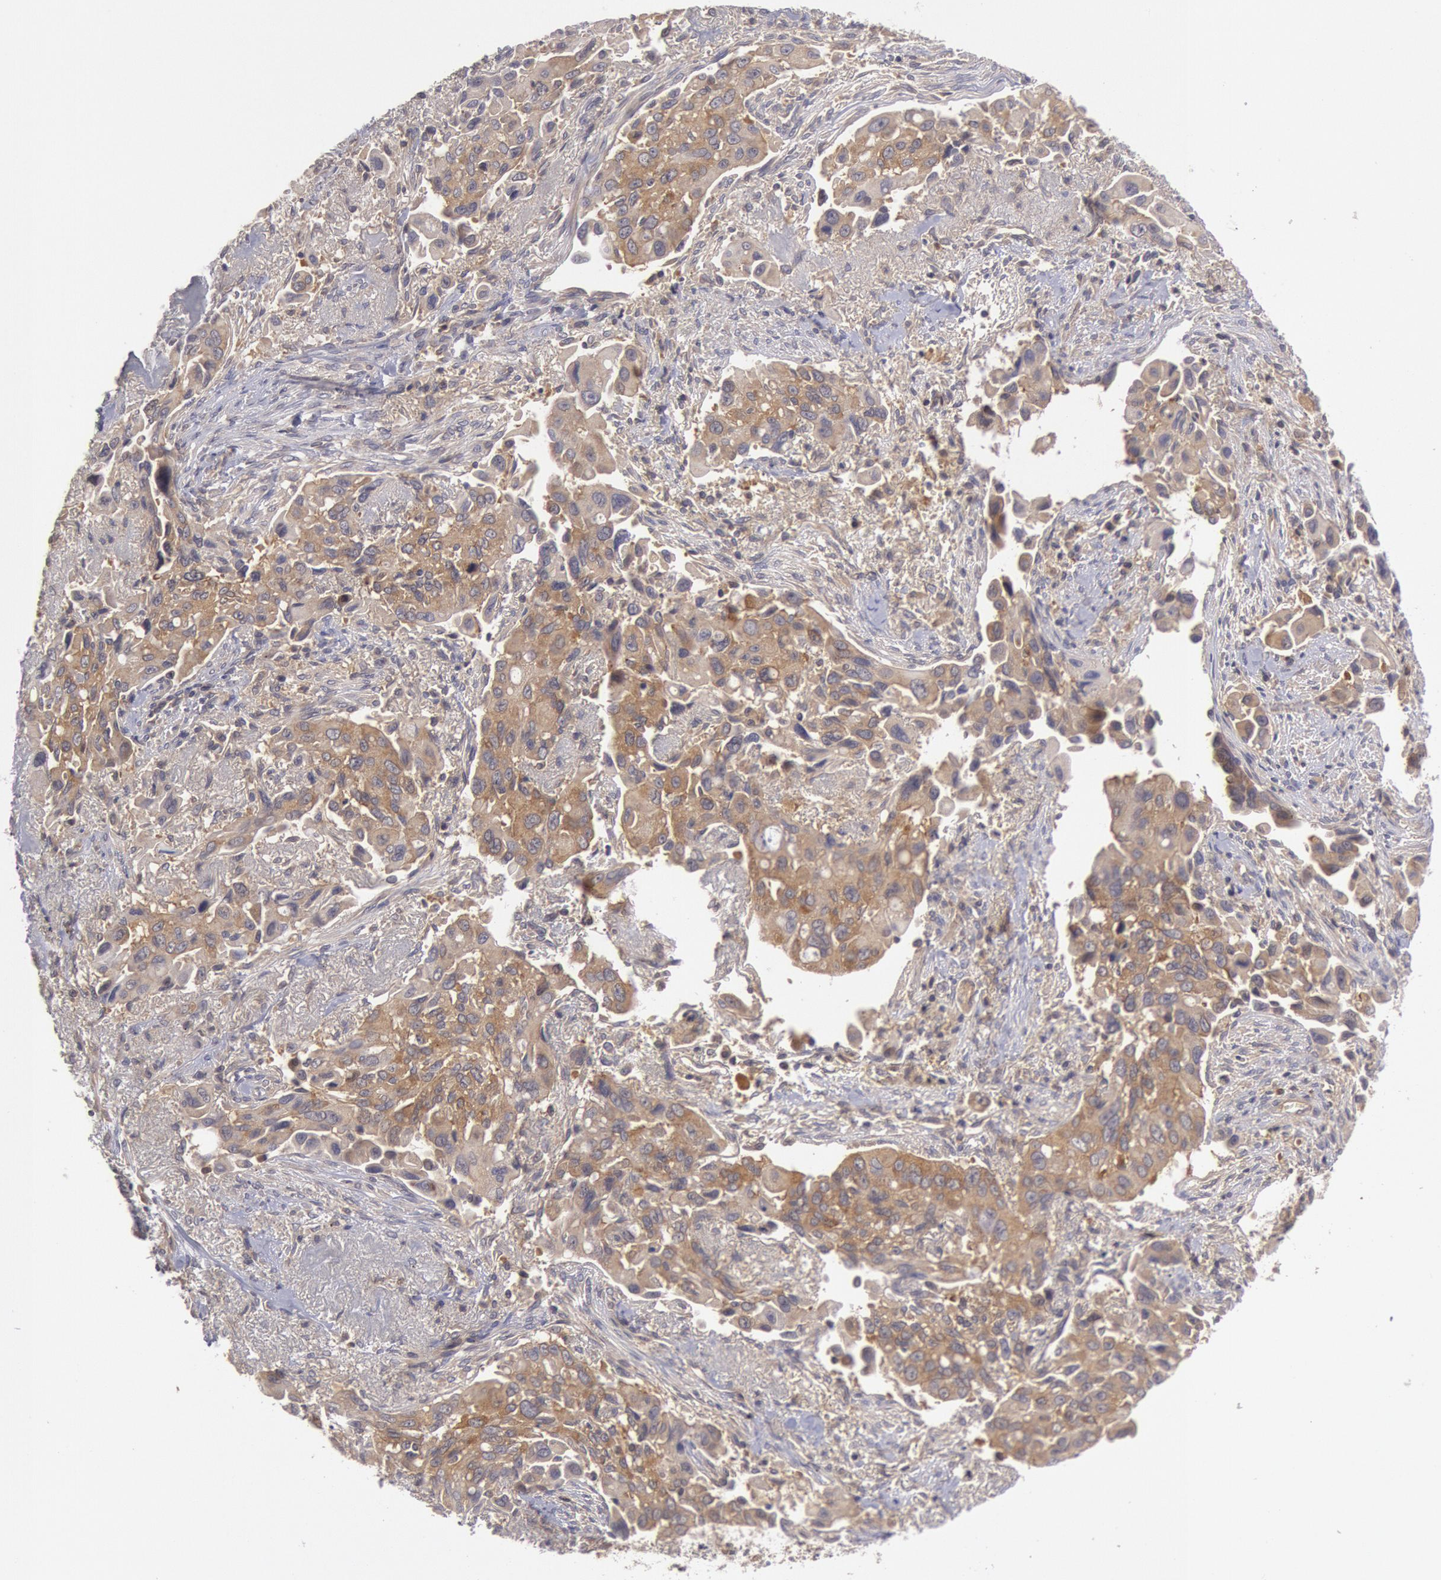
{"staining": {"intensity": "moderate", "quantity": "25%-75%", "location": "cytoplasmic/membranous"}, "tissue": "lung cancer", "cell_type": "Tumor cells", "image_type": "cancer", "snomed": [{"axis": "morphology", "description": "Adenocarcinoma, NOS"}, {"axis": "topography", "description": "Lung"}], "caption": "Immunohistochemical staining of lung cancer (adenocarcinoma) demonstrates medium levels of moderate cytoplasmic/membranous staining in approximately 25%-75% of tumor cells.", "gene": "BRAF", "patient": {"sex": "male", "age": 68}}